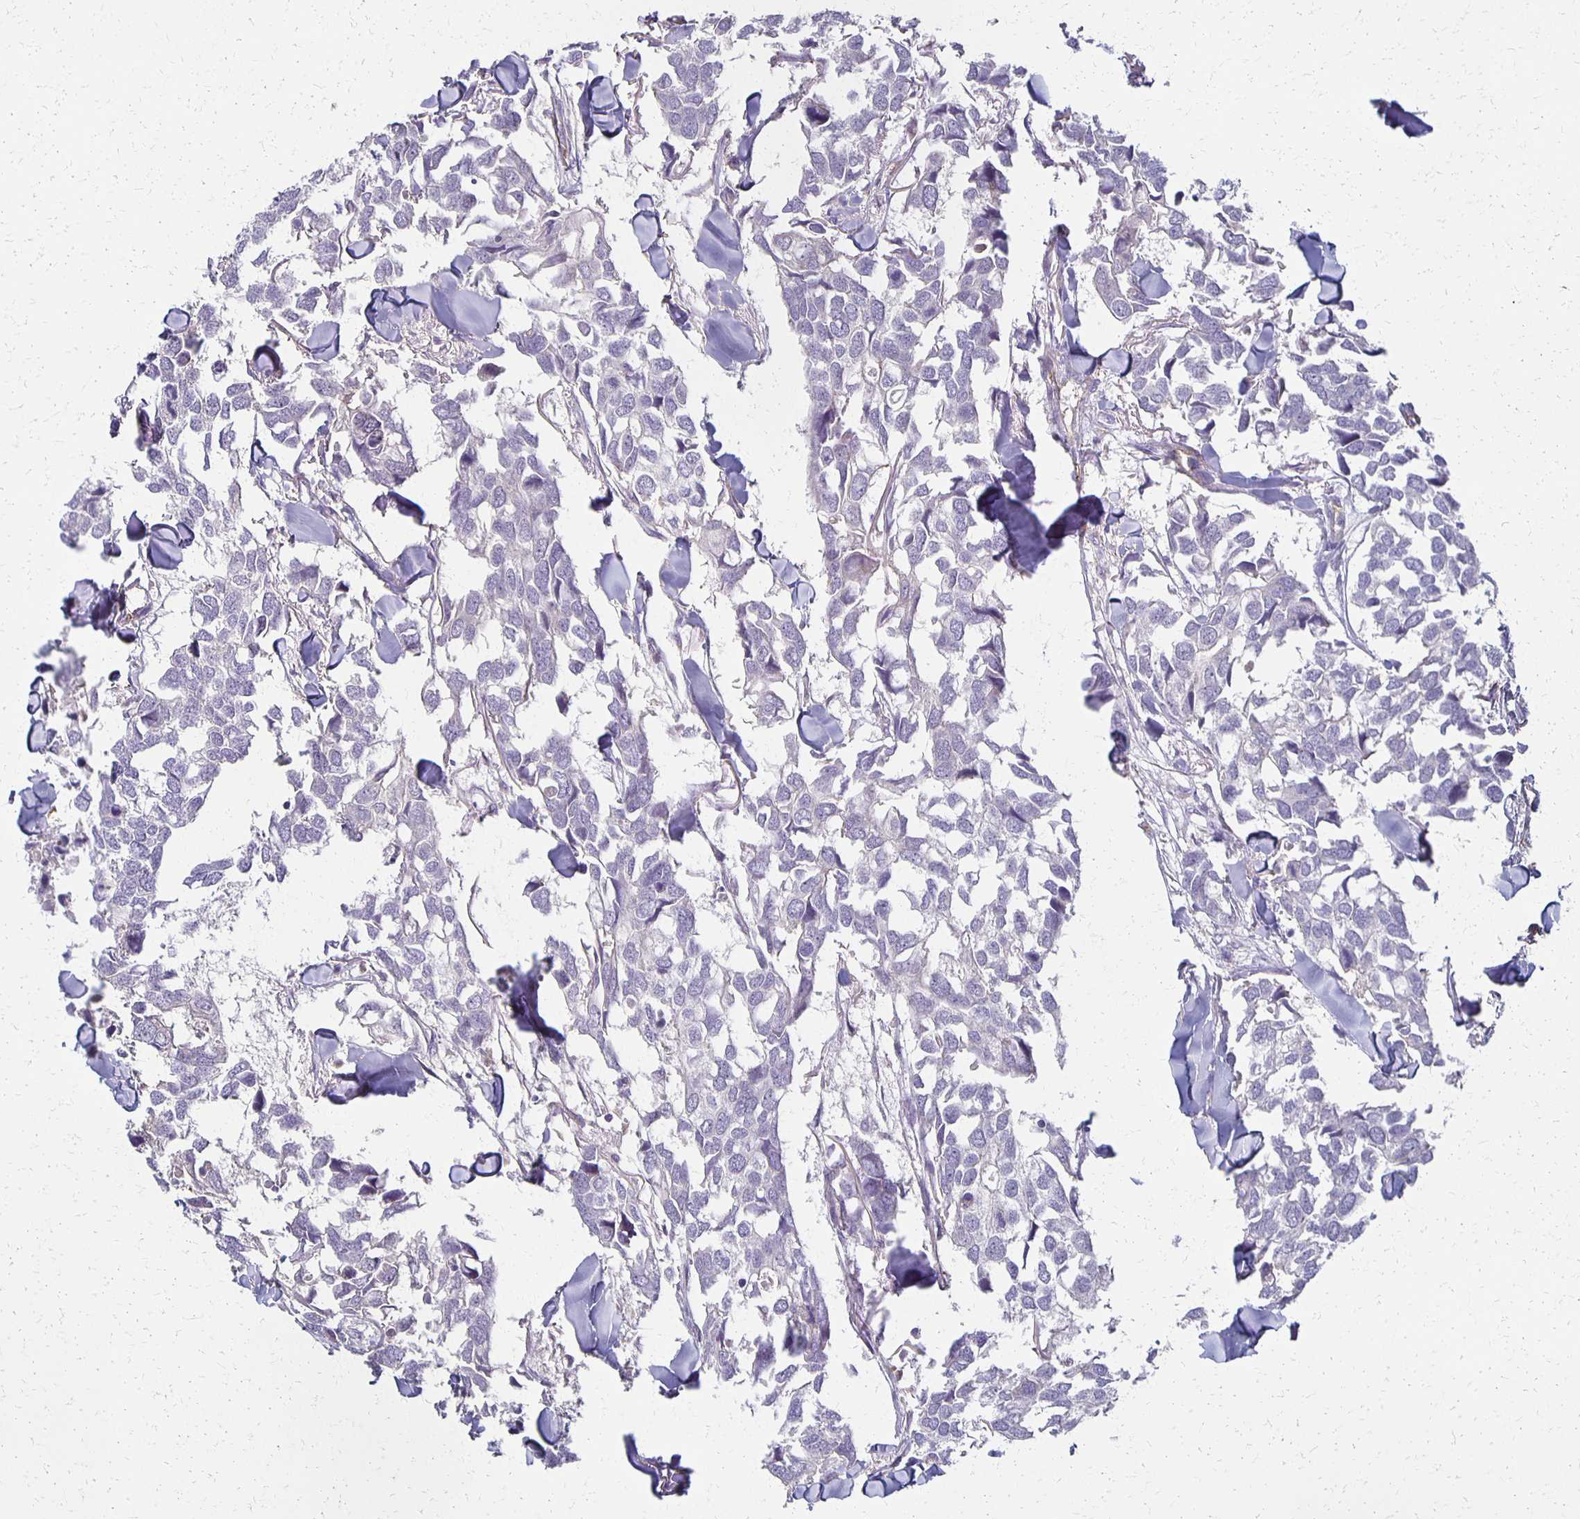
{"staining": {"intensity": "negative", "quantity": "none", "location": "none"}, "tissue": "breast cancer", "cell_type": "Tumor cells", "image_type": "cancer", "snomed": [{"axis": "morphology", "description": "Duct carcinoma"}, {"axis": "topography", "description": "Breast"}], "caption": "Tumor cells show no significant protein staining in breast invasive ductal carcinoma. (DAB (3,3'-diaminobenzidine) IHC with hematoxylin counter stain).", "gene": "GPX4", "patient": {"sex": "female", "age": 83}}